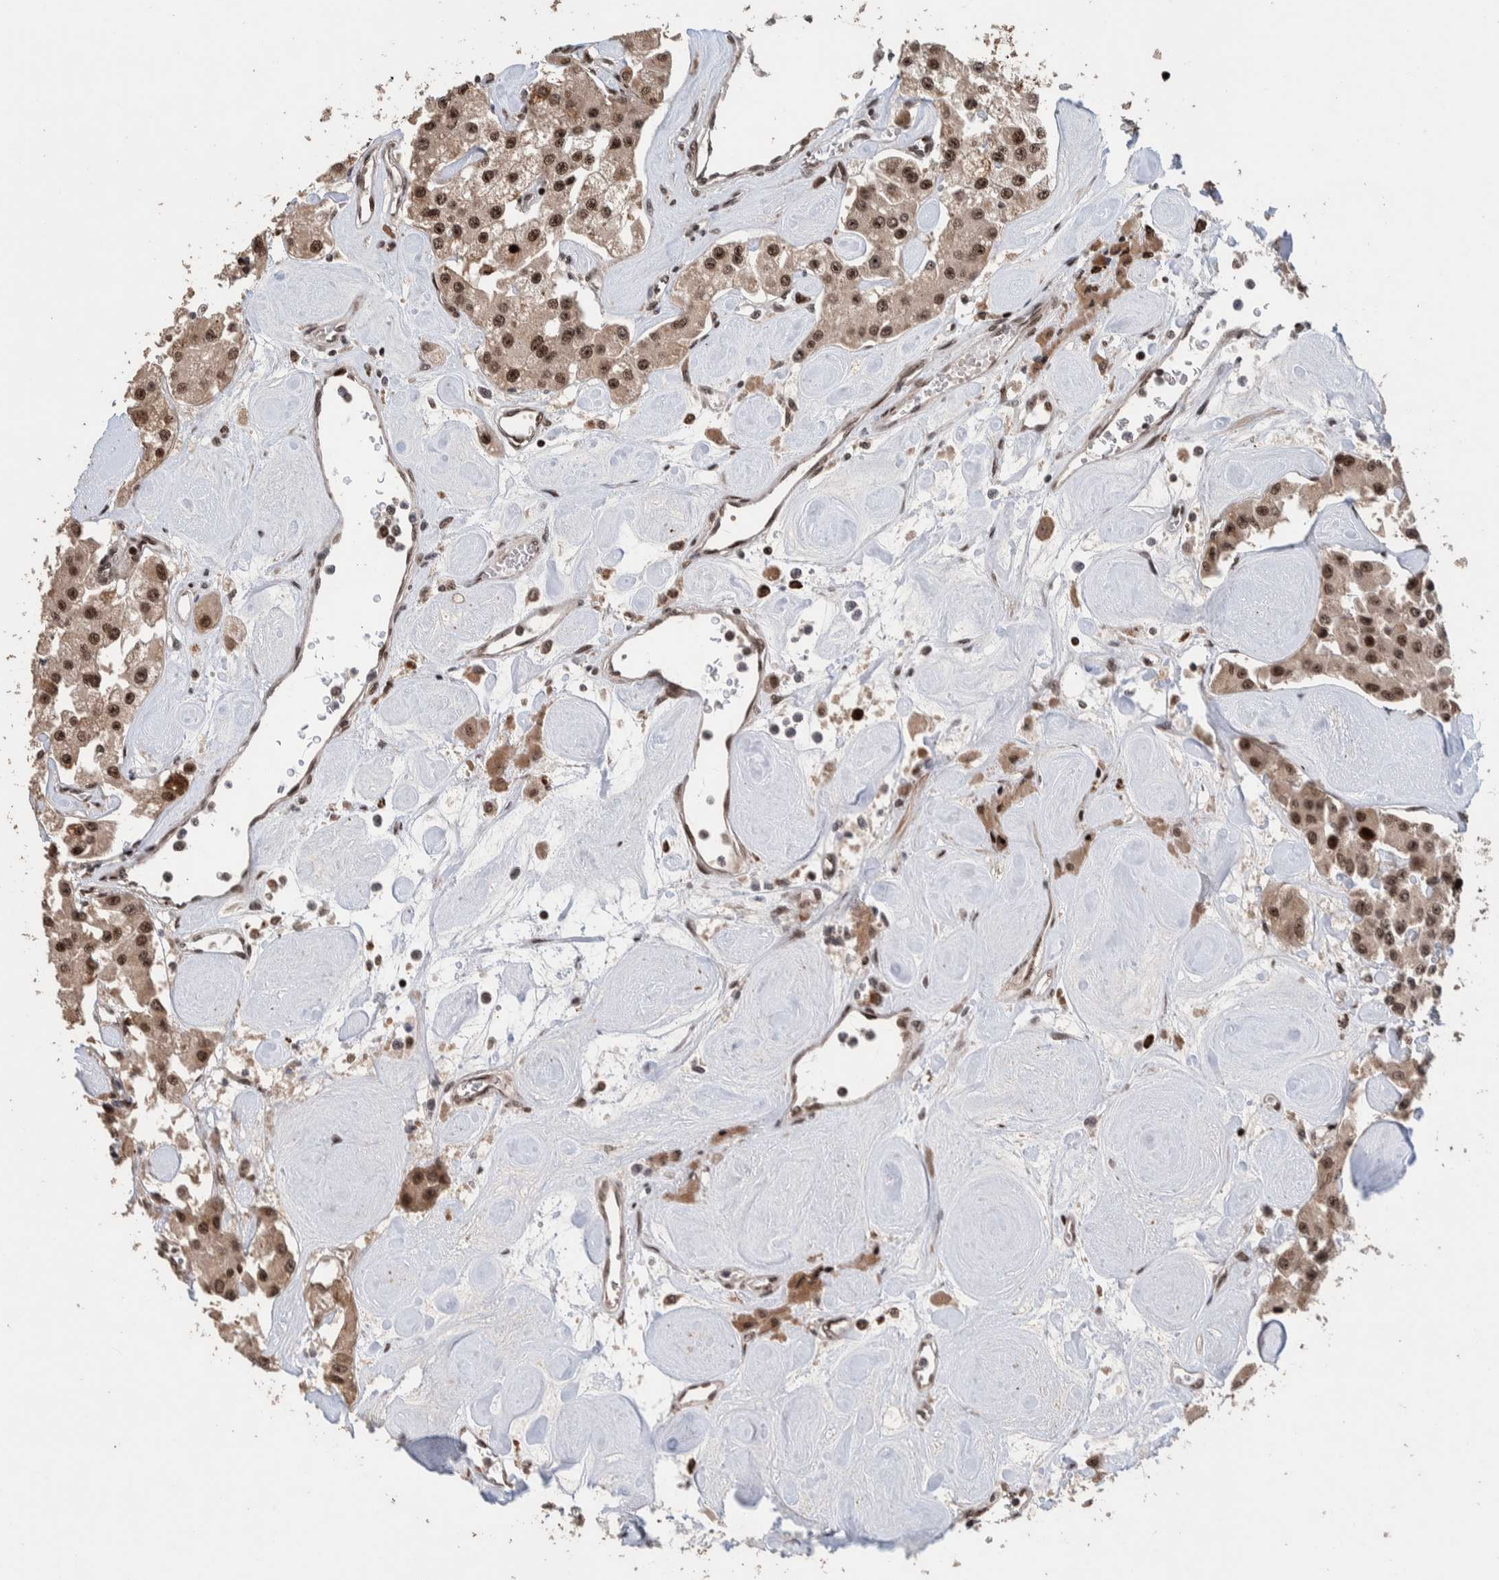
{"staining": {"intensity": "strong", "quantity": ">75%", "location": "nuclear"}, "tissue": "carcinoid", "cell_type": "Tumor cells", "image_type": "cancer", "snomed": [{"axis": "morphology", "description": "Carcinoid, malignant, NOS"}, {"axis": "topography", "description": "Pancreas"}], "caption": "IHC photomicrograph of carcinoid (malignant) stained for a protein (brown), which shows high levels of strong nuclear expression in about >75% of tumor cells.", "gene": "CHD4", "patient": {"sex": "male", "age": 41}}